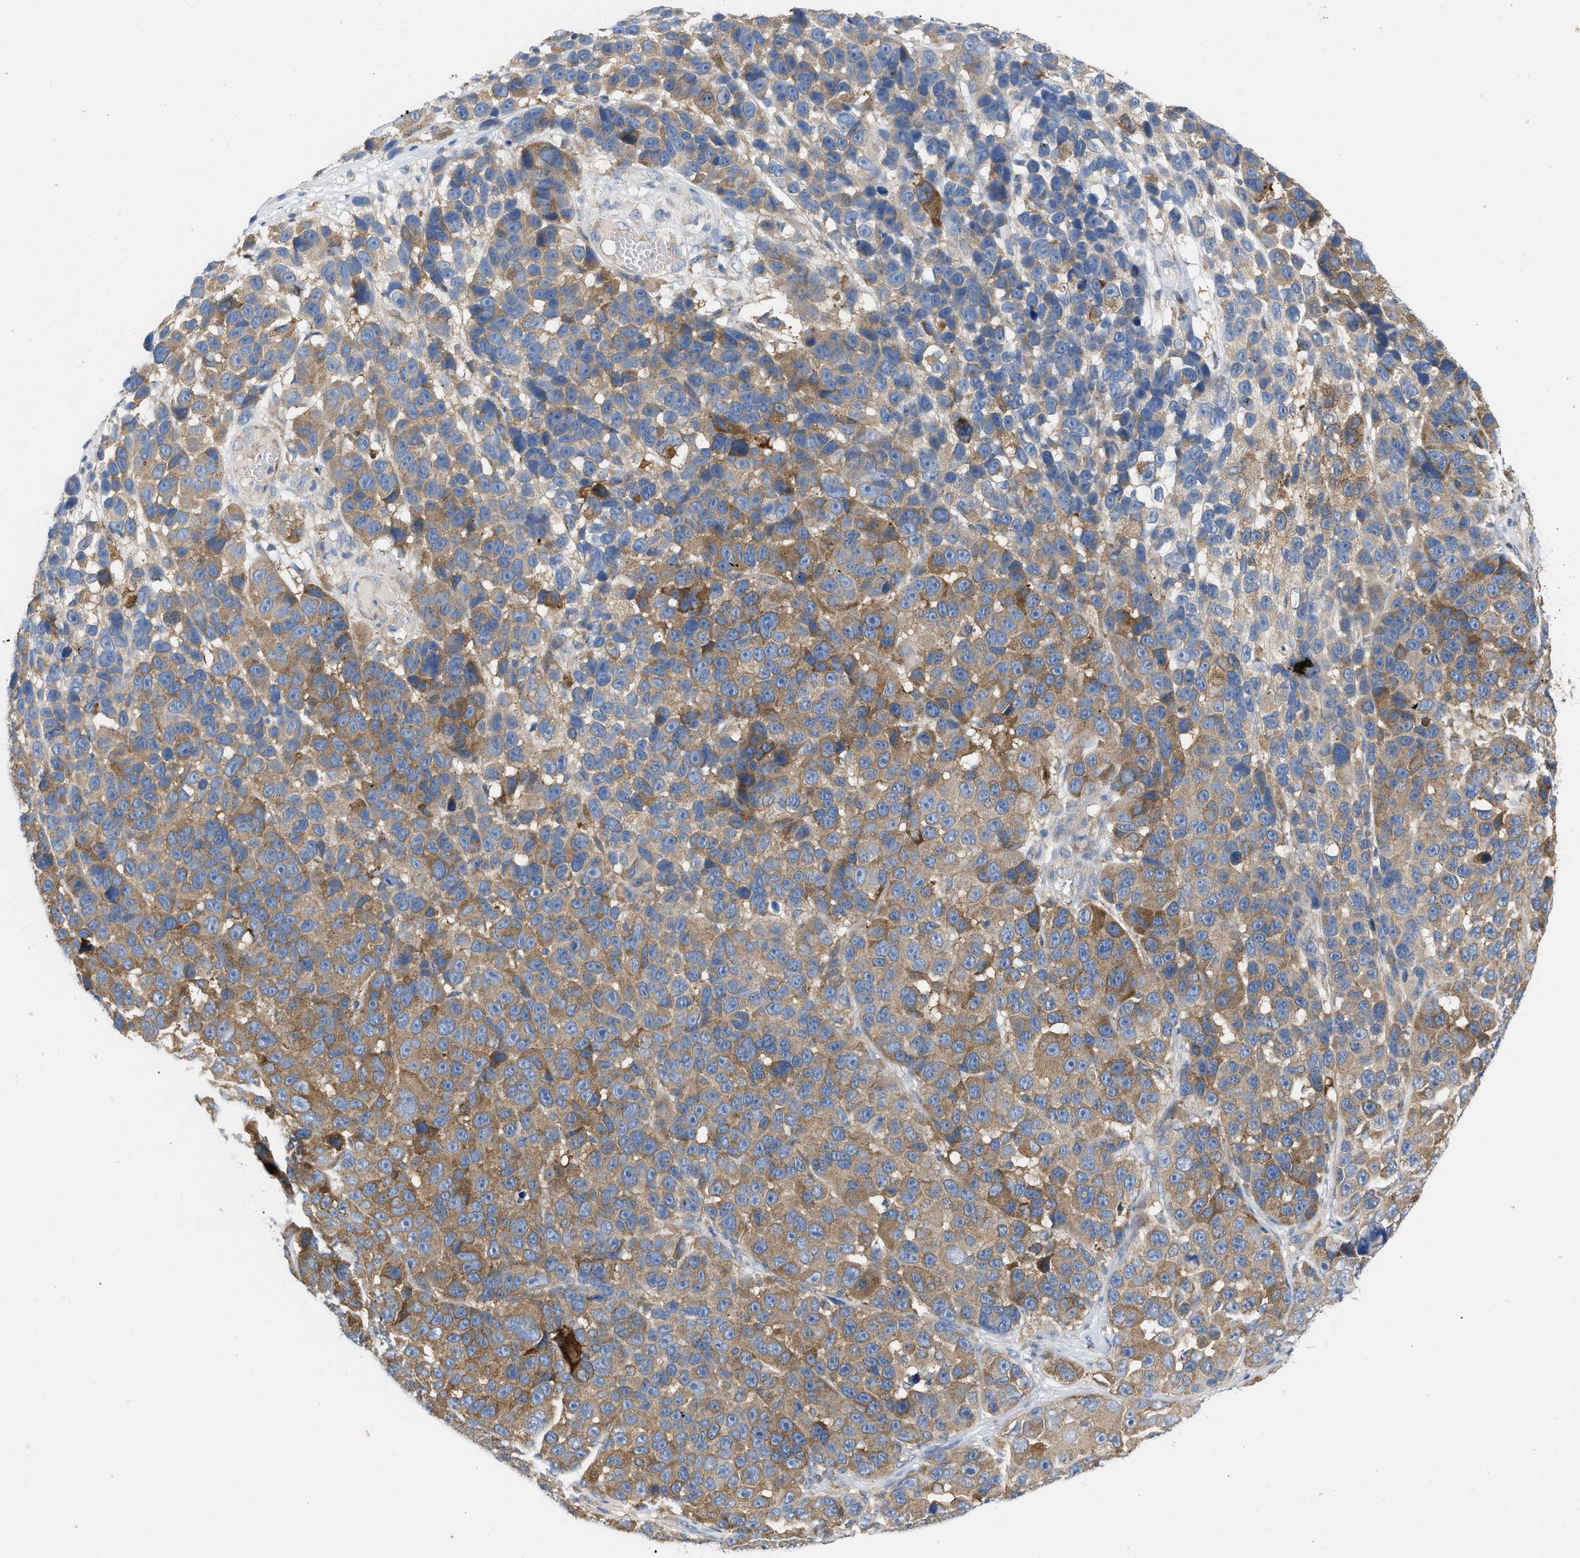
{"staining": {"intensity": "moderate", "quantity": ">75%", "location": "cytoplasmic/membranous"}, "tissue": "melanoma", "cell_type": "Tumor cells", "image_type": "cancer", "snomed": [{"axis": "morphology", "description": "Malignant melanoma, NOS"}, {"axis": "topography", "description": "Skin"}], "caption": "Tumor cells show medium levels of moderate cytoplasmic/membranous expression in about >75% of cells in human malignant melanoma.", "gene": "TMEM131", "patient": {"sex": "male", "age": 53}}